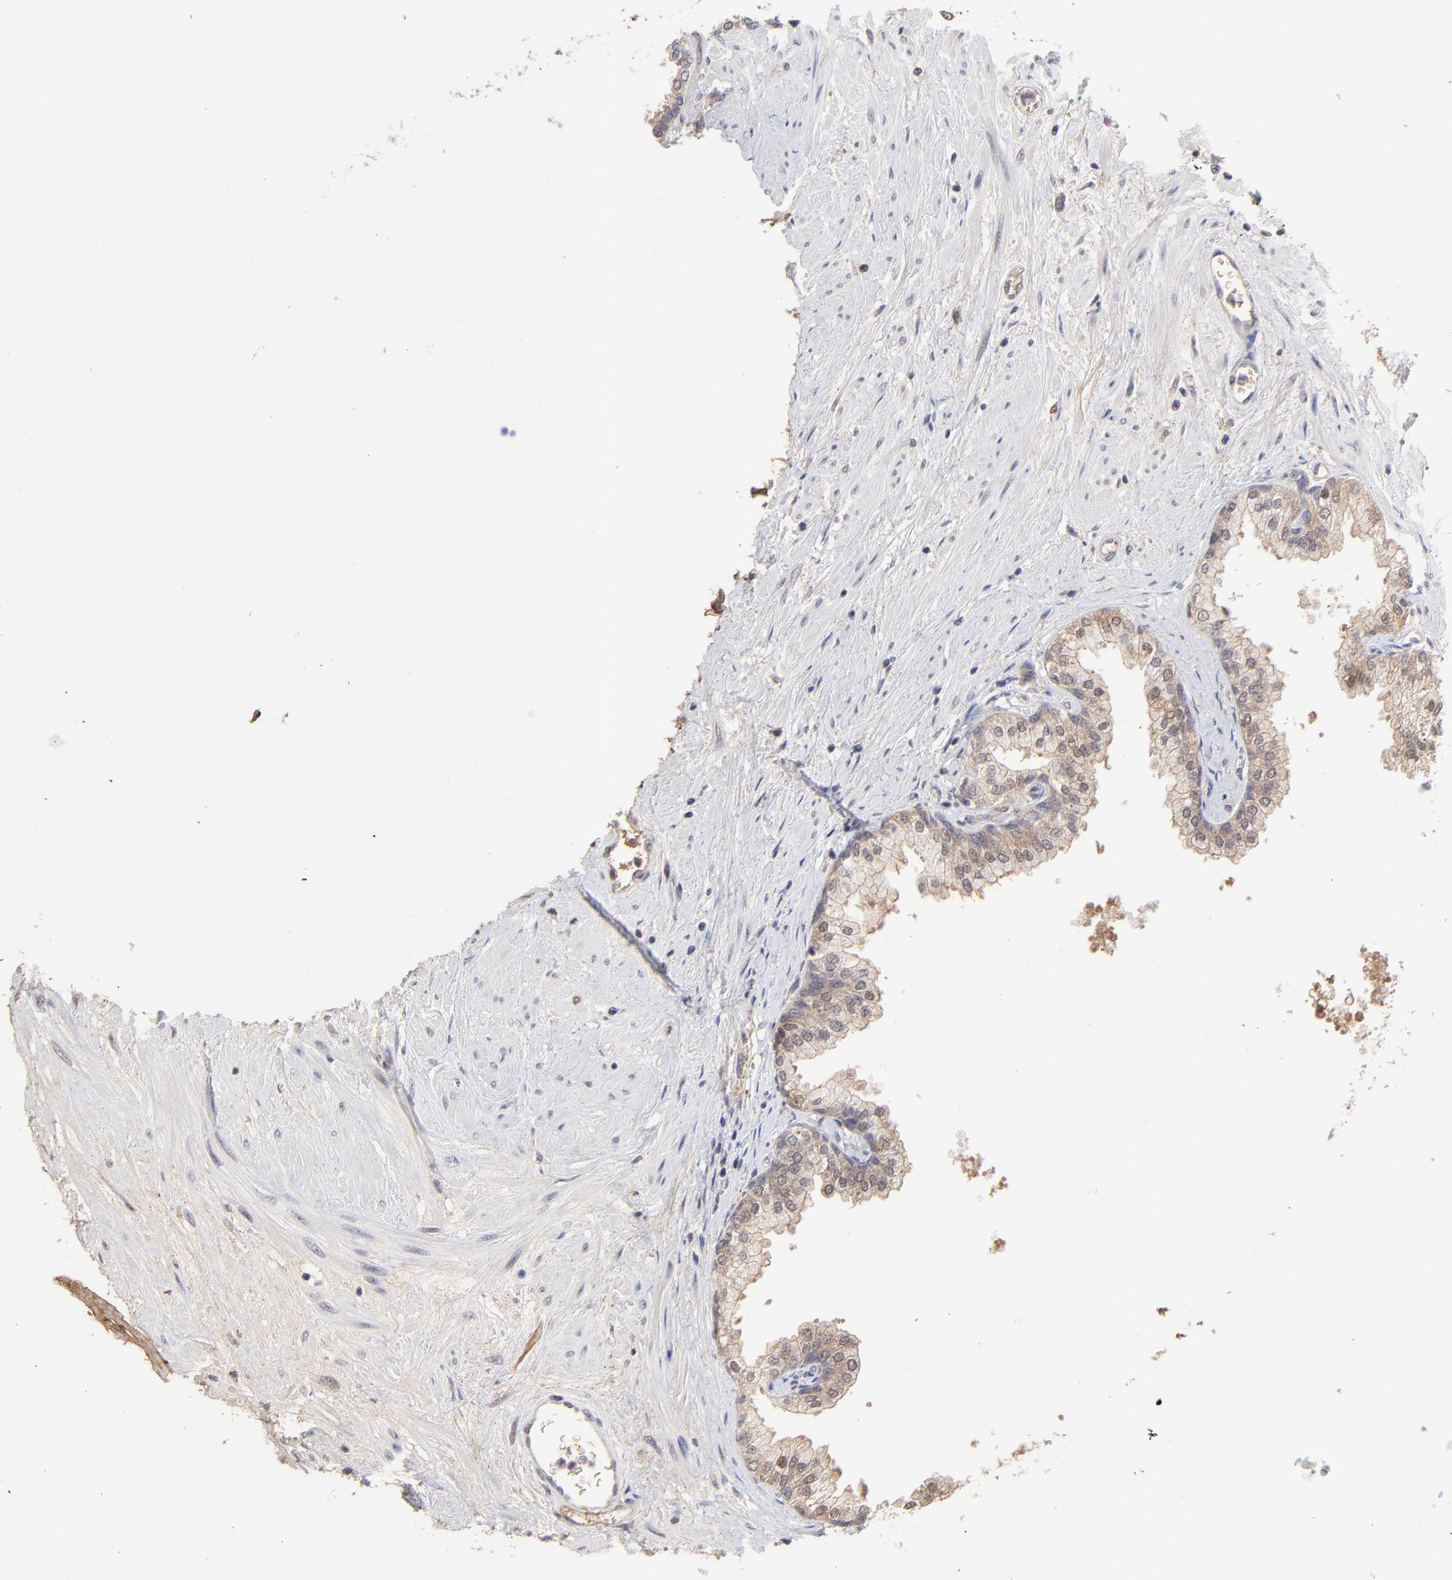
{"staining": {"intensity": "weak", "quantity": "<25%", "location": "cytoplasmic/membranous"}, "tissue": "prostate", "cell_type": "Glandular cells", "image_type": "normal", "snomed": [{"axis": "morphology", "description": "Normal tissue, NOS"}, {"axis": "topography", "description": "Prostate"}], "caption": "Immunohistochemistry (IHC) of benign prostate shows no positivity in glandular cells. (Stains: DAB (3,3'-diaminobenzidine) immunohistochemistry with hematoxylin counter stain, Microscopy: brightfield microscopy at high magnification).", "gene": "PSMD14", "patient": {"sex": "male", "age": 60}}